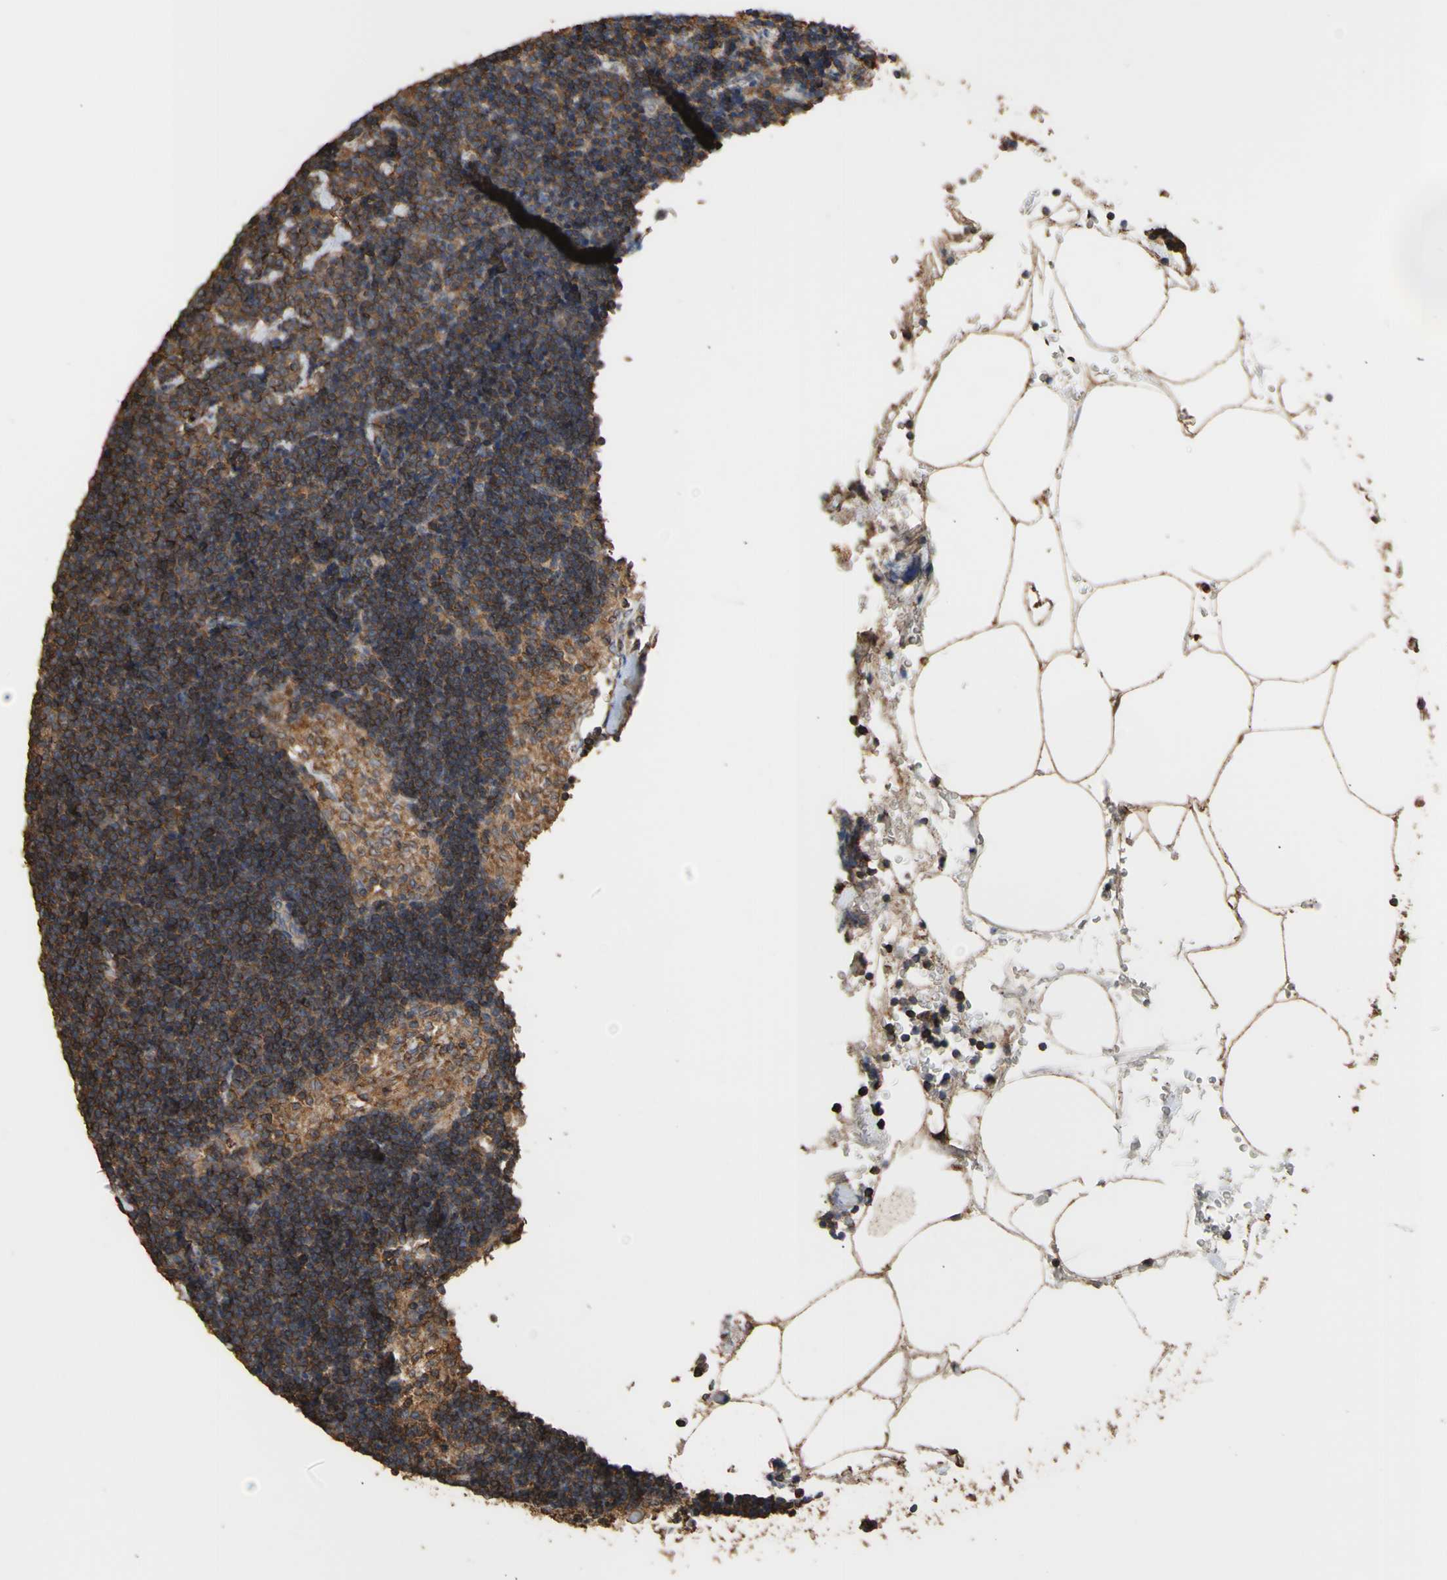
{"staining": {"intensity": "moderate", "quantity": ">75%", "location": "cytoplasmic/membranous"}, "tissue": "lymph node", "cell_type": "Germinal center cells", "image_type": "normal", "snomed": [{"axis": "morphology", "description": "Normal tissue, NOS"}, {"axis": "topography", "description": "Lymph node"}], "caption": "DAB immunohistochemical staining of normal human lymph node displays moderate cytoplasmic/membranous protein expression in about >75% of germinal center cells.", "gene": "ALDH9A1", "patient": {"sex": "male", "age": 63}}